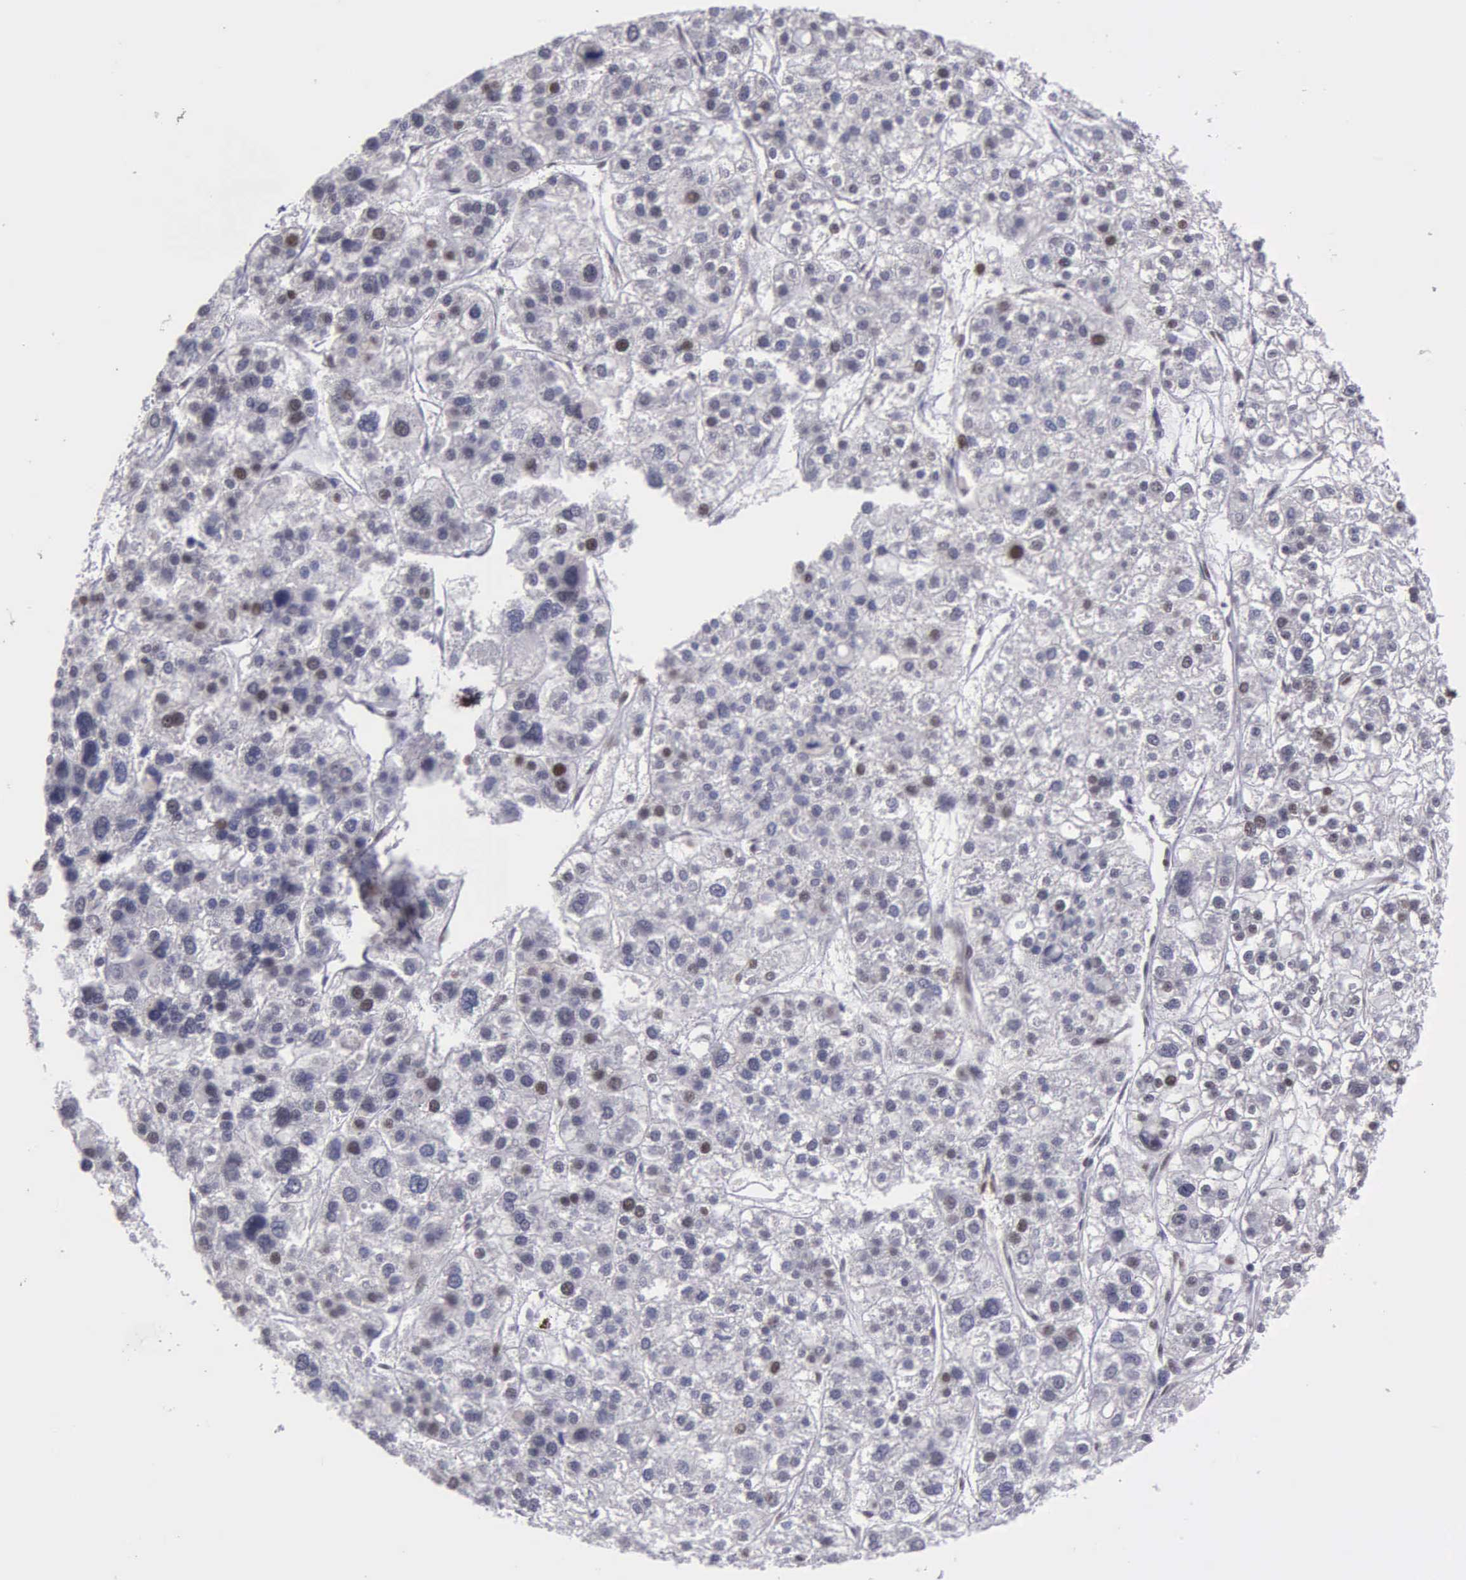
{"staining": {"intensity": "weak", "quantity": "<25%", "location": "nuclear"}, "tissue": "liver cancer", "cell_type": "Tumor cells", "image_type": "cancer", "snomed": [{"axis": "morphology", "description": "Carcinoma, Hepatocellular, NOS"}, {"axis": "topography", "description": "Liver"}], "caption": "Tumor cells show no significant protein expression in liver cancer (hepatocellular carcinoma).", "gene": "UBR7", "patient": {"sex": "female", "age": 85}}